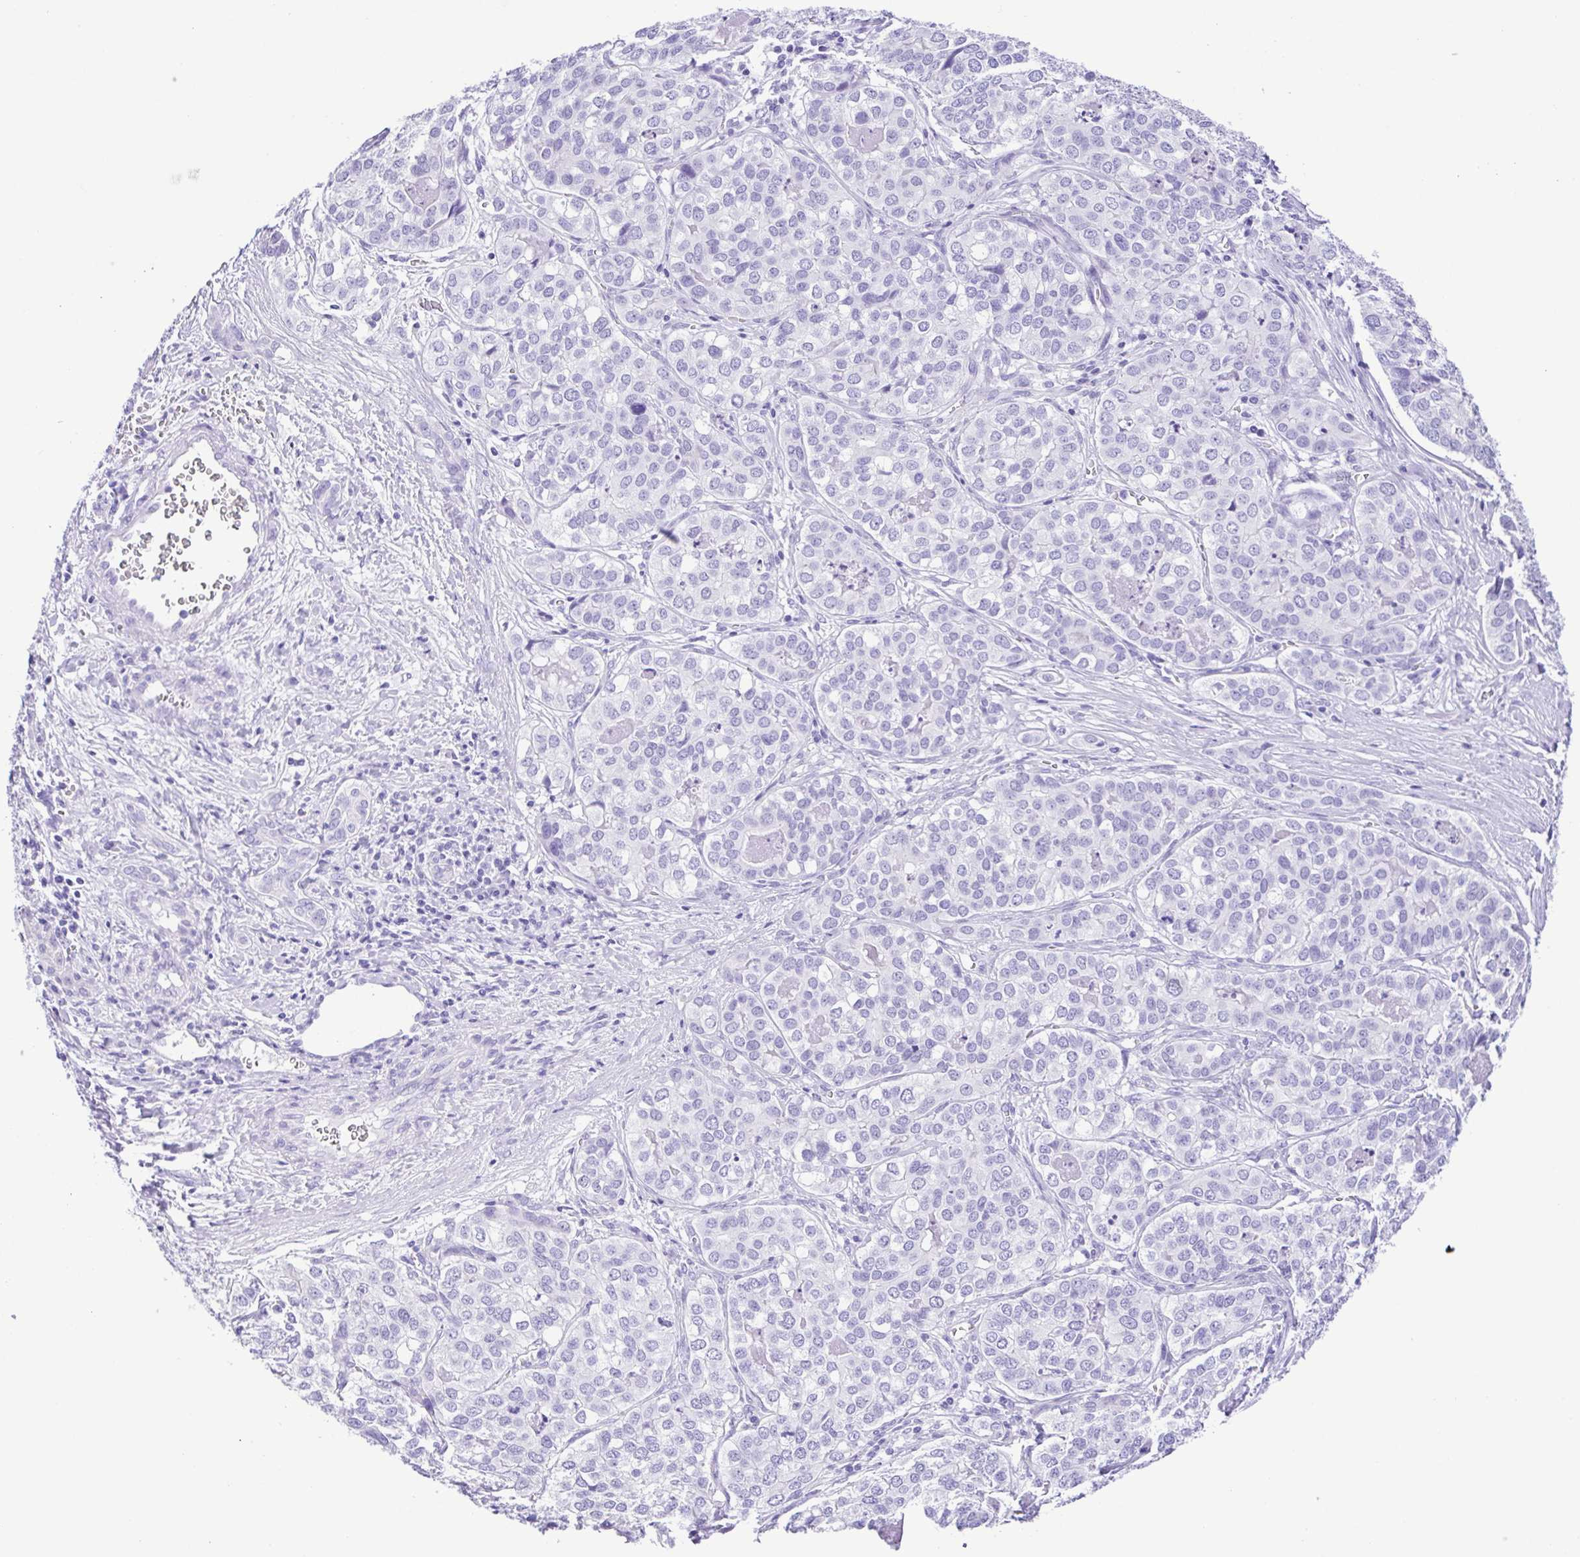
{"staining": {"intensity": "negative", "quantity": "none", "location": "none"}, "tissue": "liver cancer", "cell_type": "Tumor cells", "image_type": "cancer", "snomed": [{"axis": "morphology", "description": "Cholangiocarcinoma"}, {"axis": "topography", "description": "Liver"}], "caption": "Protein analysis of liver cancer (cholangiocarcinoma) exhibits no significant staining in tumor cells.", "gene": "OVGP1", "patient": {"sex": "male", "age": 56}}